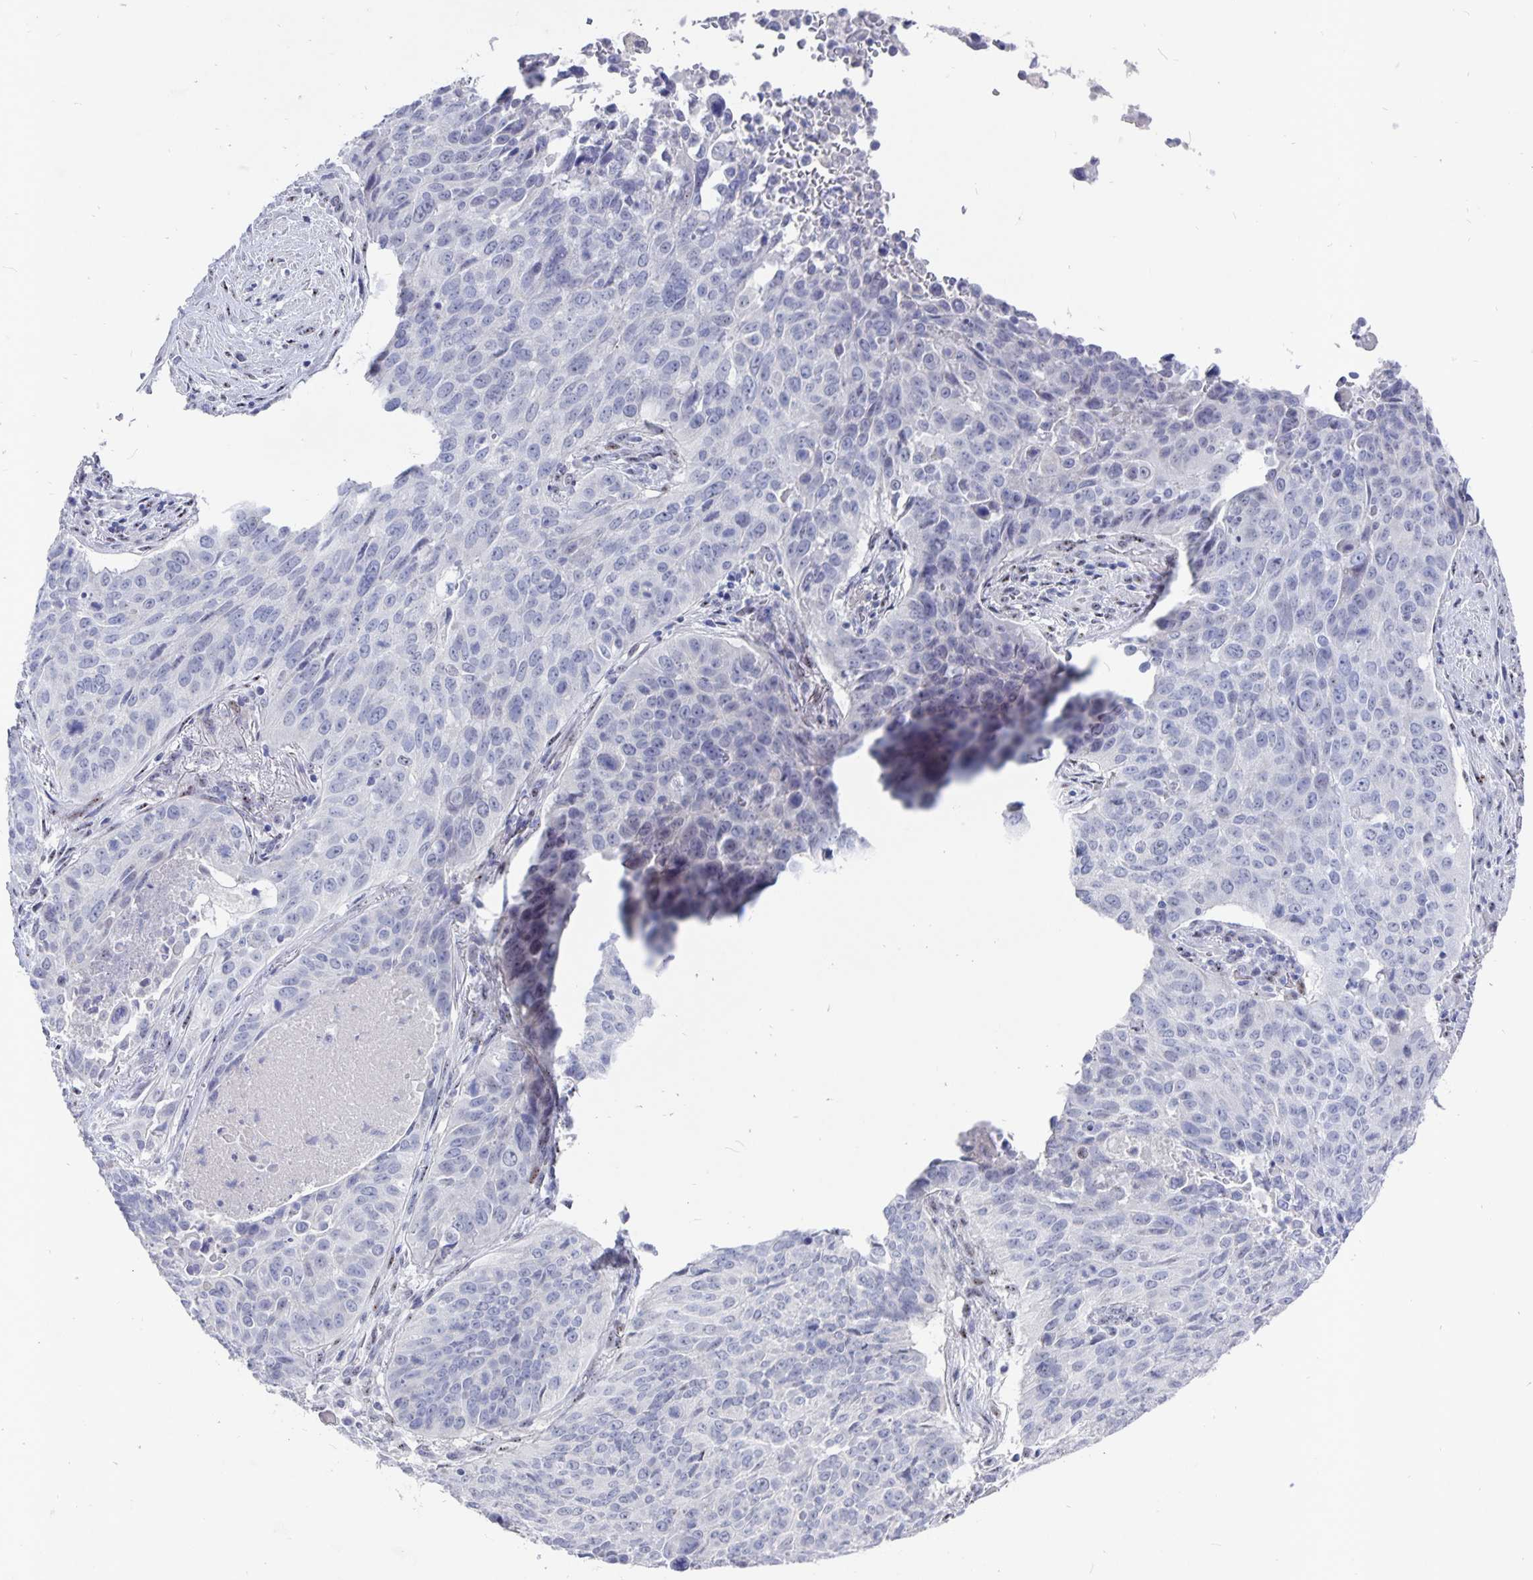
{"staining": {"intensity": "negative", "quantity": "none", "location": "none"}, "tissue": "lung cancer", "cell_type": "Tumor cells", "image_type": "cancer", "snomed": [{"axis": "morphology", "description": "Normal tissue, NOS"}, {"axis": "morphology", "description": "Squamous cell carcinoma, NOS"}, {"axis": "topography", "description": "Bronchus"}, {"axis": "topography", "description": "Lung"}], "caption": "Immunohistochemistry image of neoplastic tissue: human lung cancer (squamous cell carcinoma) stained with DAB displays no significant protein staining in tumor cells.", "gene": "SMOC1", "patient": {"sex": "male", "age": 64}}